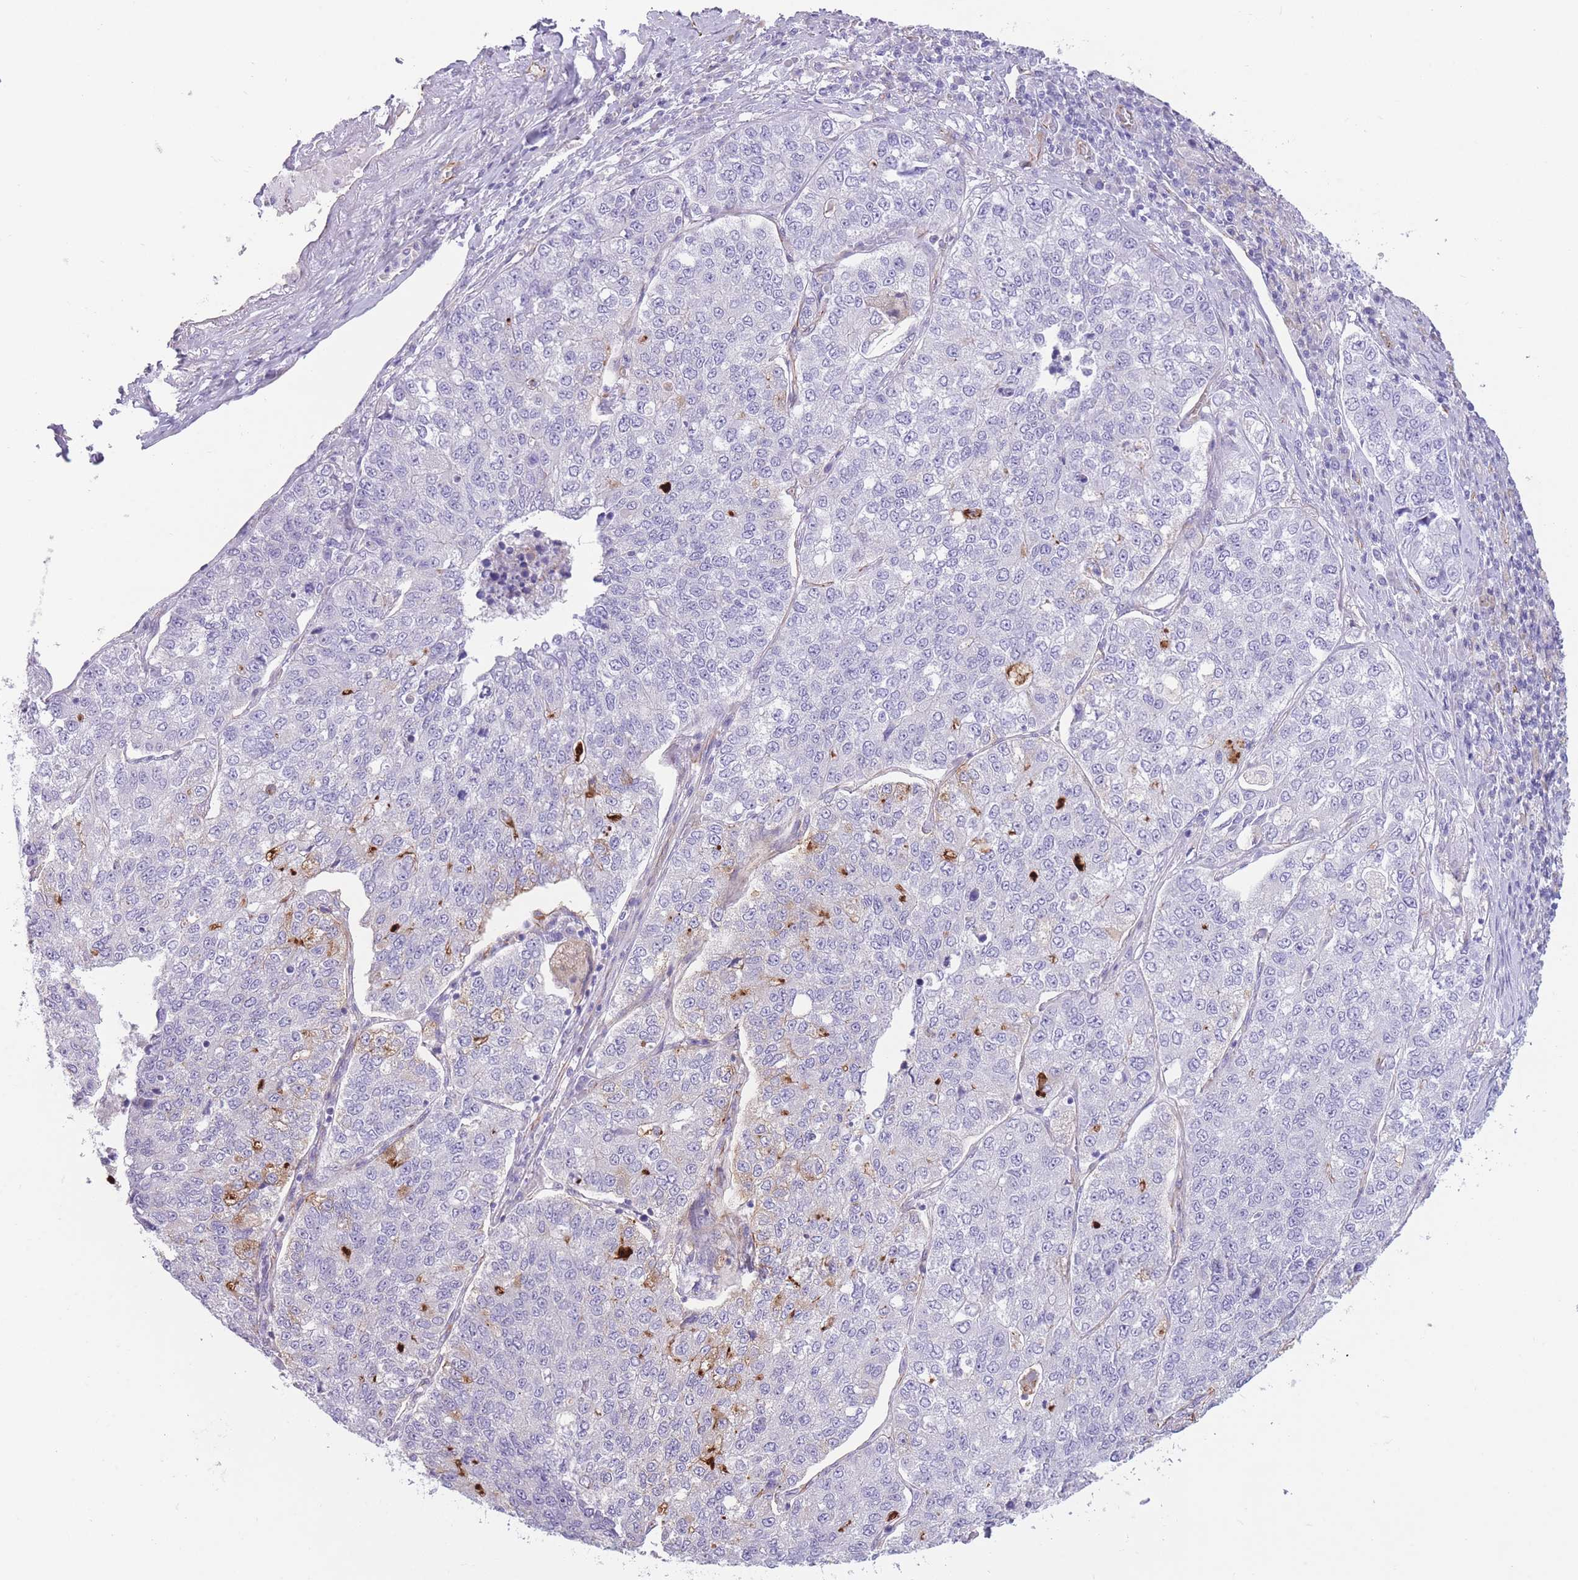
{"staining": {"intensity": "negative", "quantity": "none", "location": "none"}, "tissue": "lung cancer", "cell_type": "Tumor cells", "image_type": "cancer", "snomed": [{"axis": "morphology", "description": "Adenocarcinoma, NOS"}, {"axis": "topography", "description": "Lung"}], "caption": "IHC histopathology image of neoplastic tissue: lung cancer stained with DAB exhibits no significant protein positivity in tumor cells.", "gene": "PTCD1", "patient": {"sex": "male", "age": 49}}